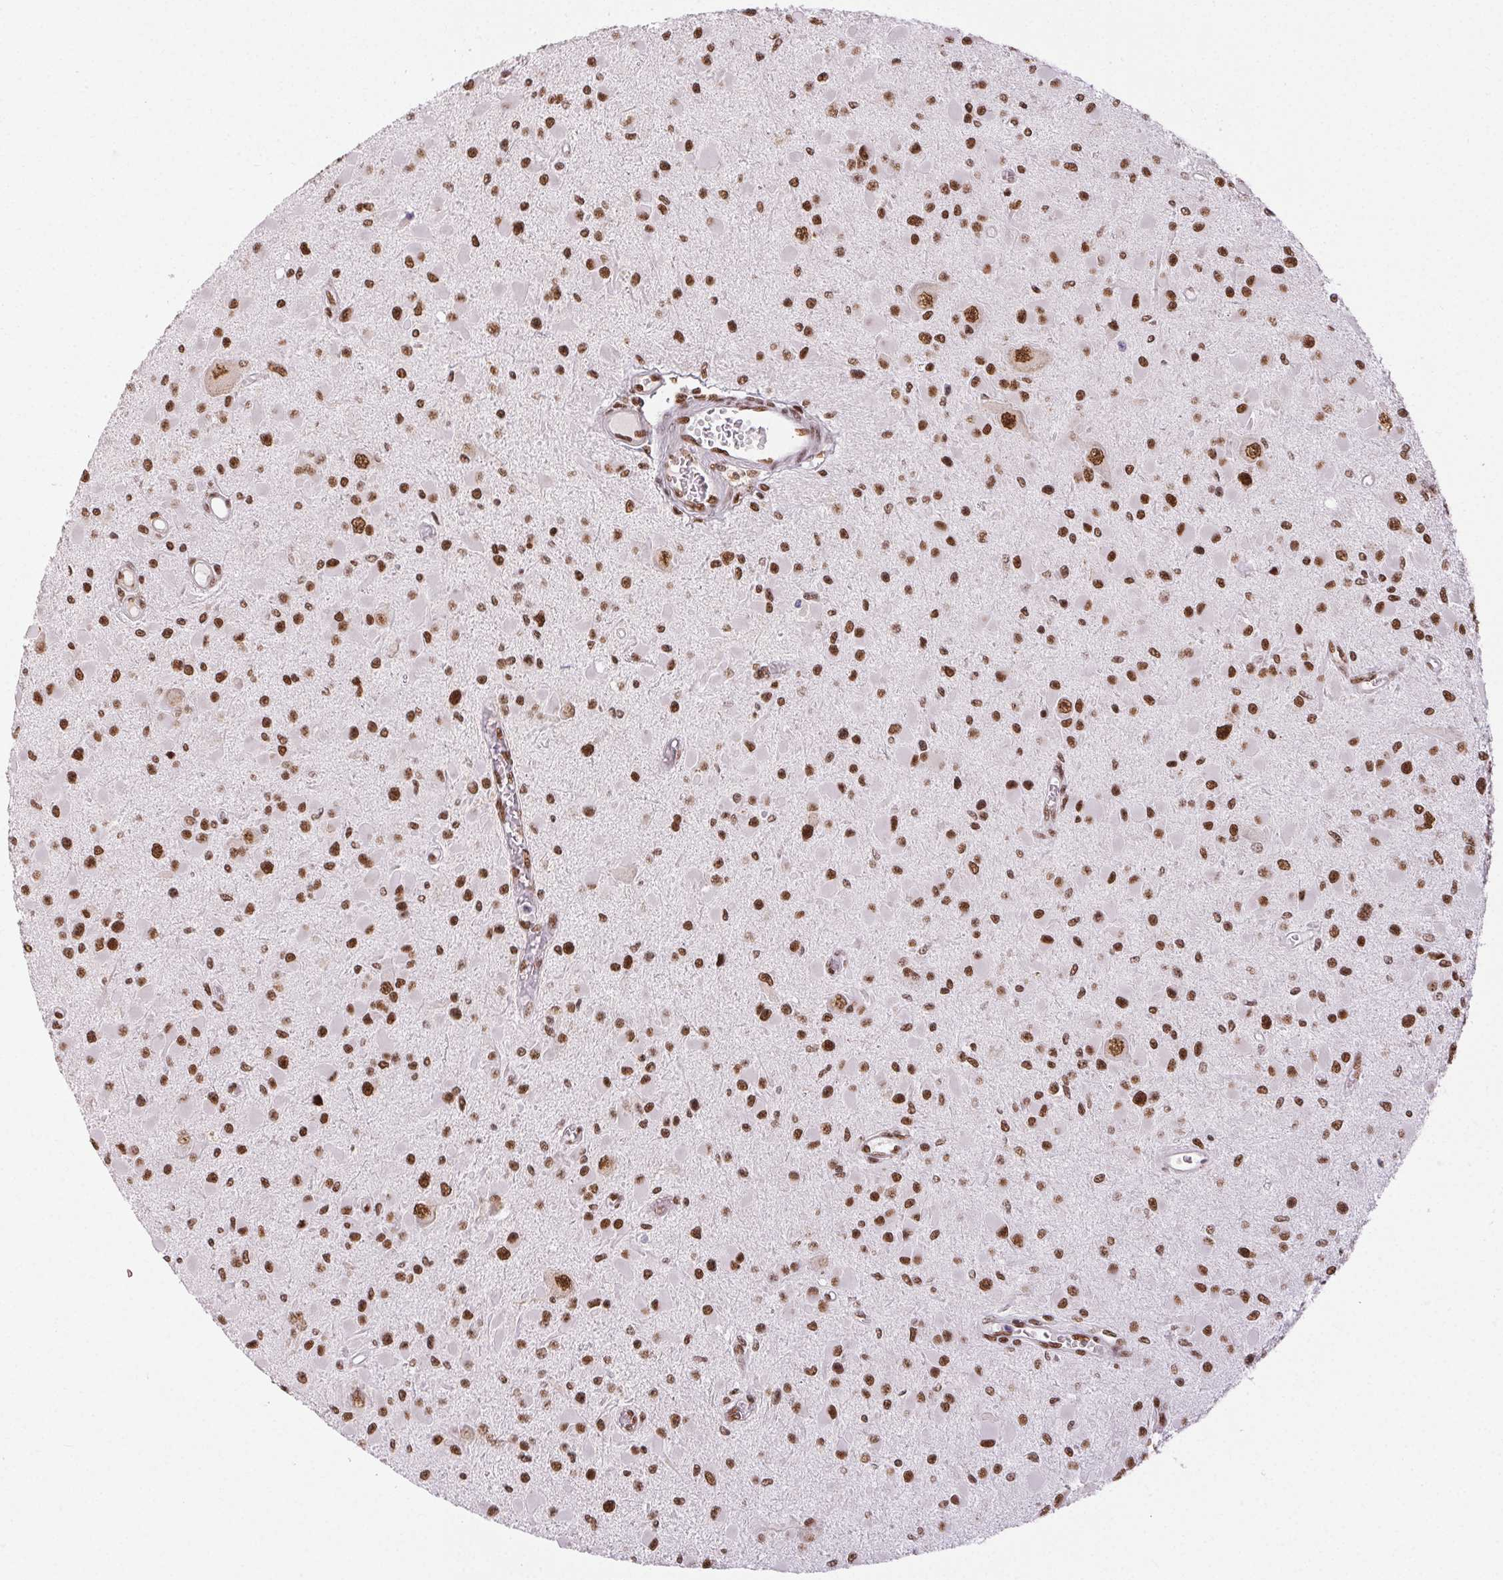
{"staining": {"intensity": "moderate", "quantity": ">75%", "location": "nuclear"}, "tissue": "glioma", "cell_type": "Tumor cells", "image_type": "cancer", "snomed": [{"axis": "morphology", "description": "Glioma, malignant, High grade"}, {"axis": "topography", "description": "Brain"}], "caption": "Tumor cells show moderate nuclear staining in approximately >75% of cells in glioma. The staining was performed using DAB (3,3'-diaminobenzidine), with brown indicating positive protein expression. Nuclei are stained blue with hematoxylin.", "gene": "ZNF80", "patient": {"sex": "male", "age": 54}}